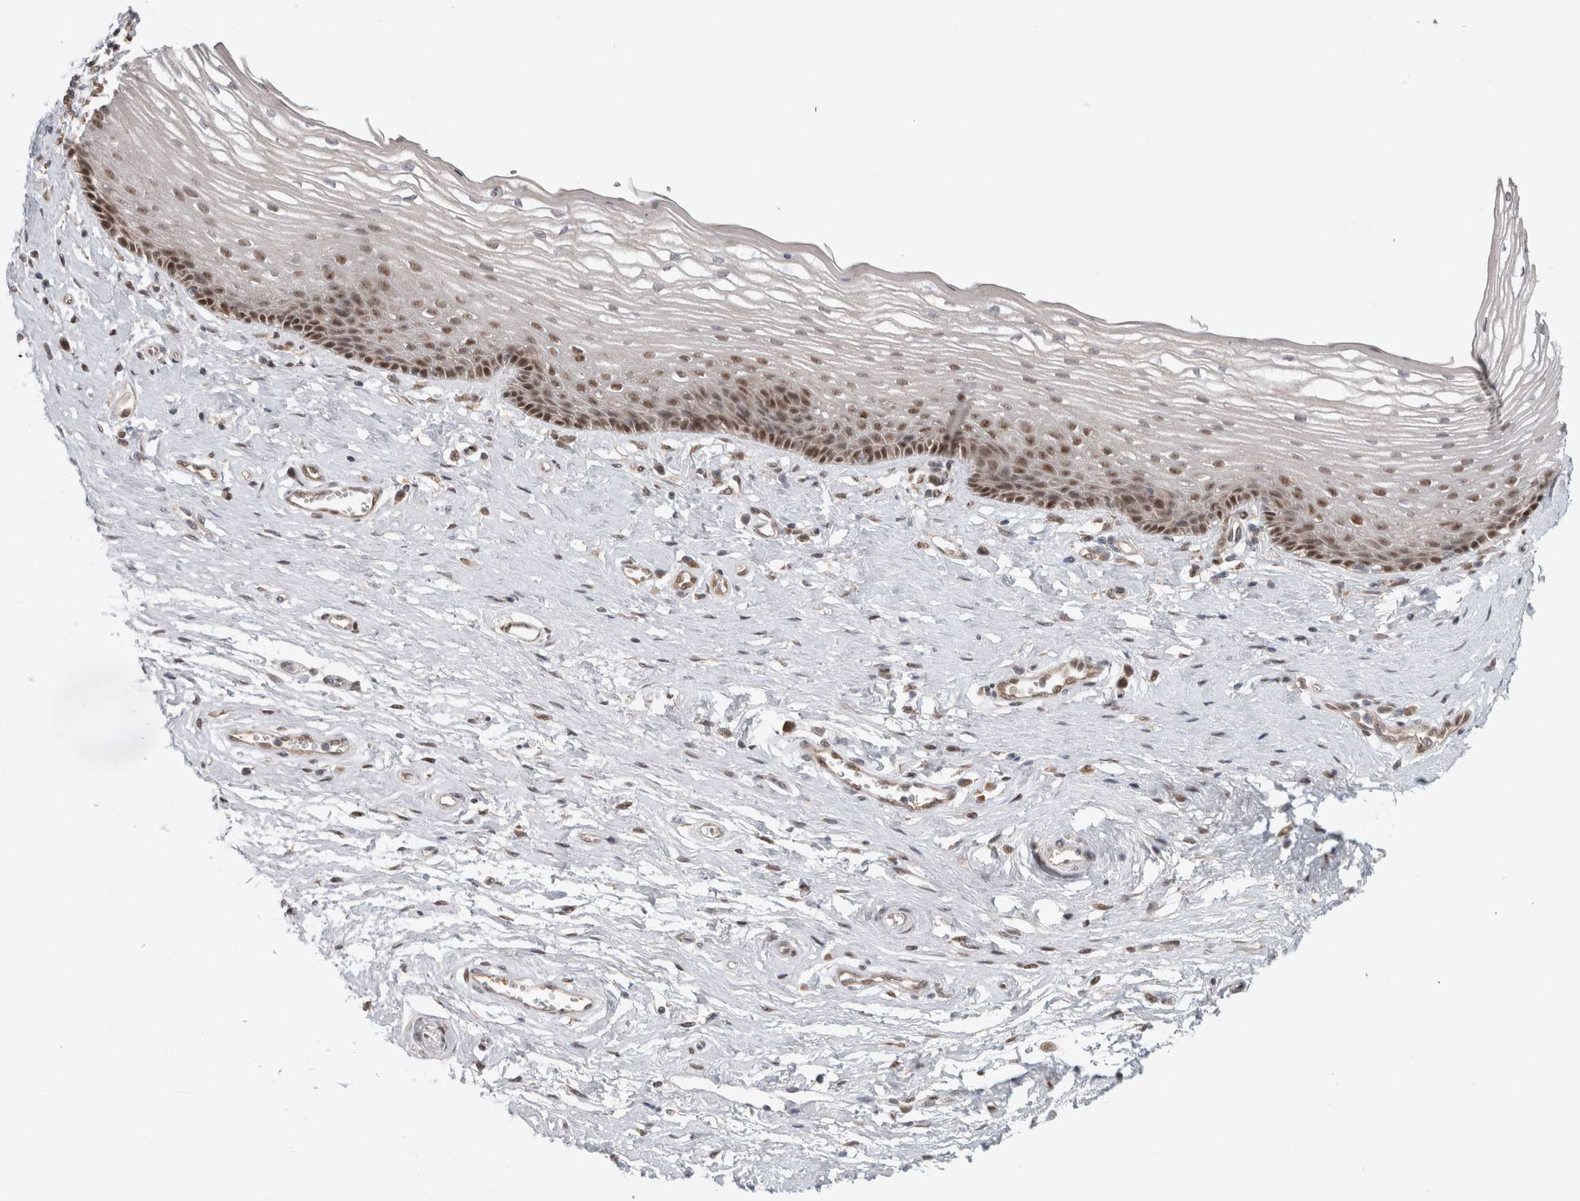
{"staining": {"intensity": "moderate", "quantity": ">75%", "location": "nuclear"}, "tissue": "vagina", "cell_type": "Squamous epithelial cells", "image_type": "normal", "snomed": [{"axis": "morphology", "description": "Normal tissue, NOS"}, {"axis": "topography", "description": "Vagina"}], "caption": "An immunohistochemistry histopathology image of unremarkable tissue is shown. Protein staining in brown labels moderate nuclear positivity in vagina within squamous epithelial cells. Using DAB (brown) and hematoxylin (blue) stains, captured at high magnification using brightfield microscopy.", "gene": "NAB2", "patient": {"sex": "female", "age": 46}}